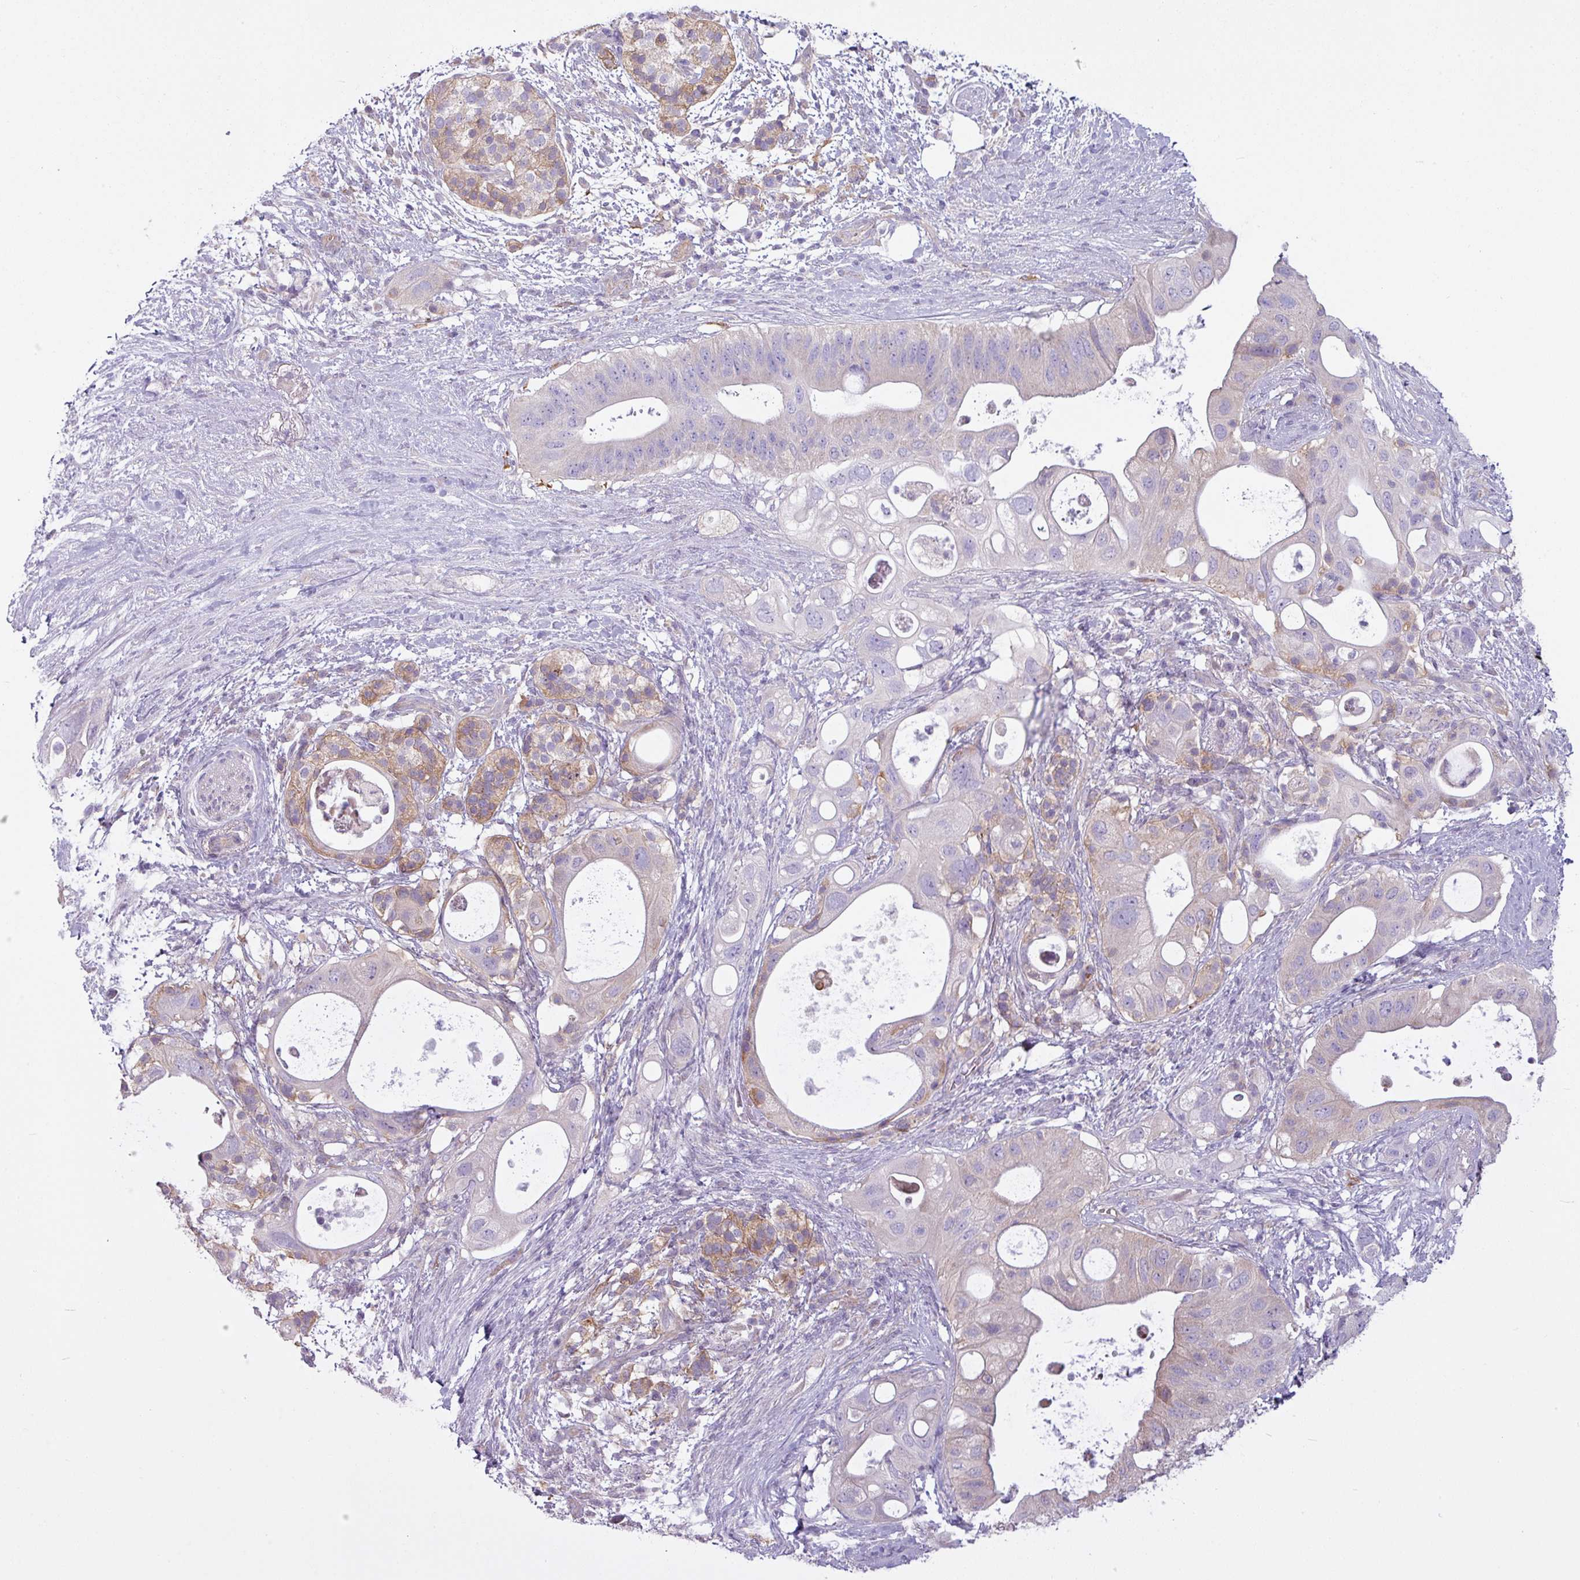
{"staining": {"intensity": "weak", "quantity": "<25%", "location": "cytoplasmic/membranous"}, "tissue": "pancreatic cancer", "cell_type": "Tumor cells", "image_type": "cancer", "snomed": [{"axis": "morphology", "description": "Adenocarcinoma, NOS"}, {"axis": "topography", "description": "Pancreas"}], "caption": "An image of human pancreatic cancer is negative for staining in tumor cells.", "gene": "CAMK2B", "patient": {"sex": "female", "age": 72}}